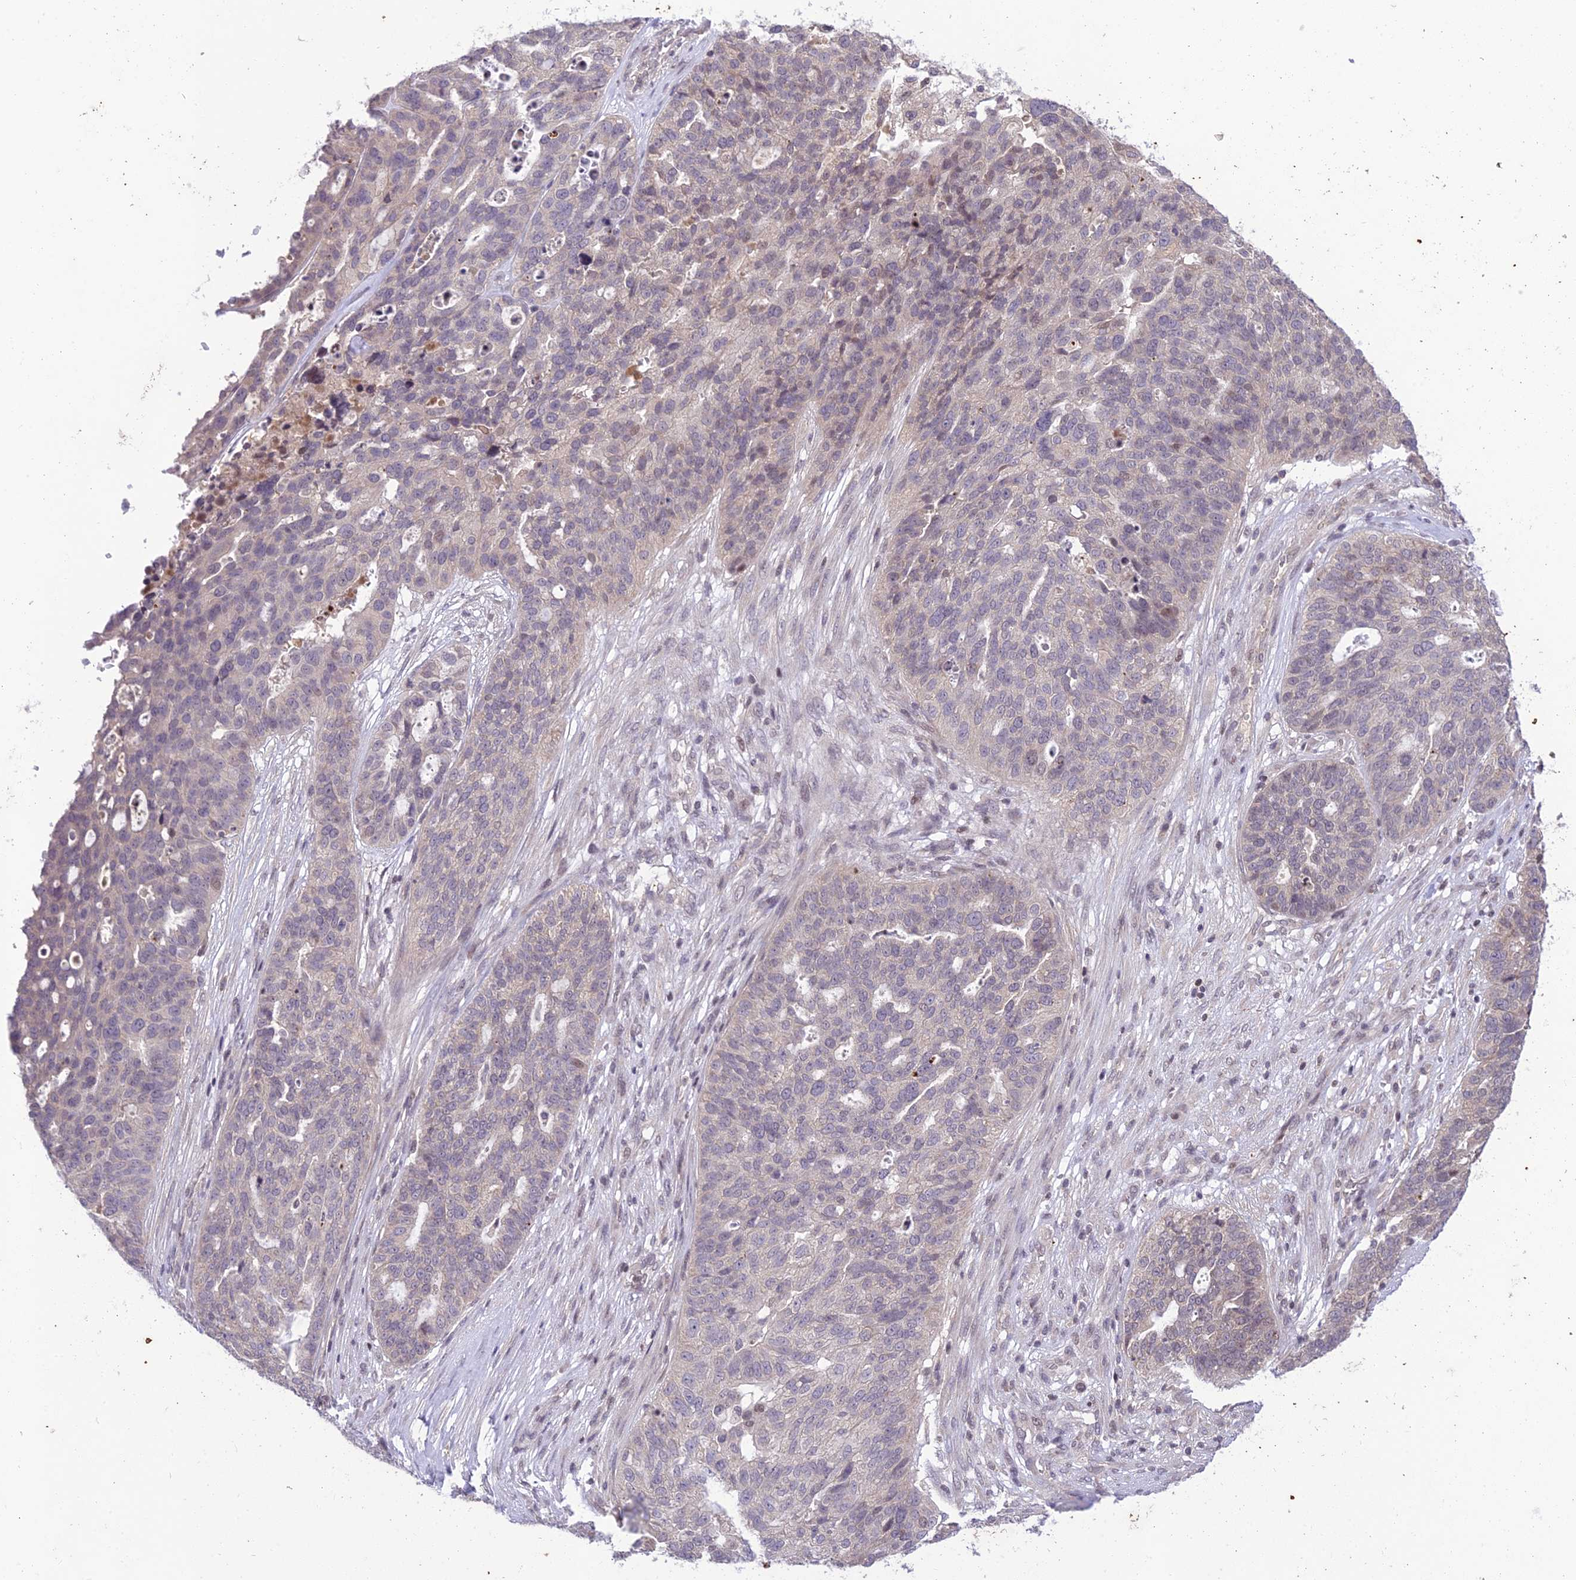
{"staining": {"intensity": "weak", "quantity": "<25%", "location": "nuclear"}, "tissue": "ovarian cancer", "cell_type": "Tumor cells", "image_type": "cancer", "snomed": [{"axis": "morphology", "description": "Cystadenocarcinoma, serous, NOS"}, {"axis": "topography", "description": "Ovary"}], "caption": "Serous cystadenocarcinoma (ovarian) was stained to show a protein in brown. There is no significant positivity in tumor cells.", "gene": "TEKT1", "patient": {"sex": "female", "age": 59}}